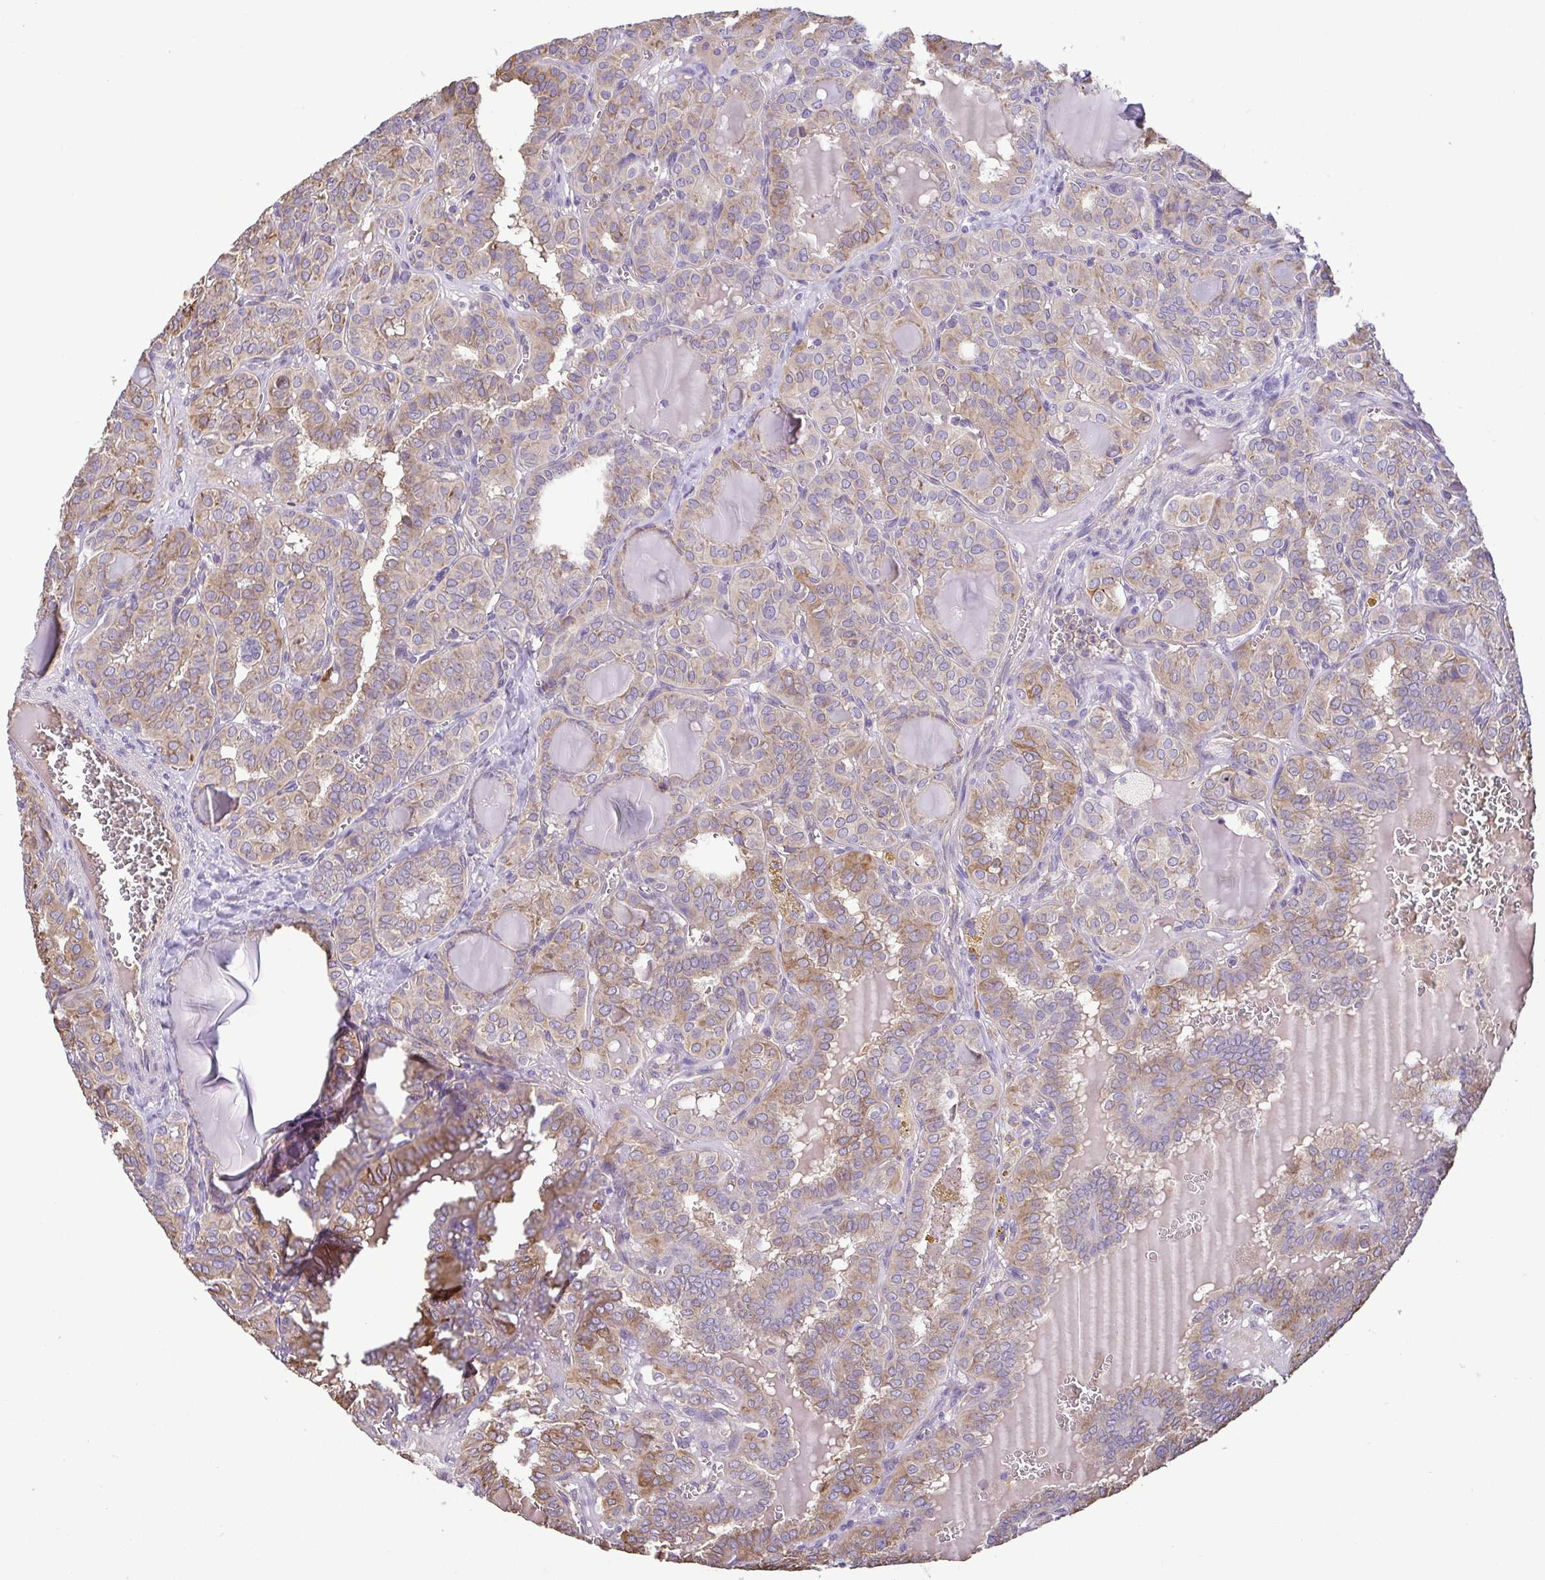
{"staining": {"intensity": "moderate", "quantity": "25%-75%", "location": "cytoplasmic/membranous"}, "tissue": "thyroid cancer", "cell_type": "Tumor cells", "image_type": "cancer", "snomed": [{"axis": "morphology", "description": "Papillary adenocarcinoma, NOS"}, {"axis": "topography", "description": "Thyroid gland"}], "caption": "Protein expression analysis of thyroid papillary adenocarcinoma shows moderate cytoplasmic/membranous expression in about 25%-75% of tumor cells.", "gene": "MYL10", "patient": {"sex": "female", "age": 41}}